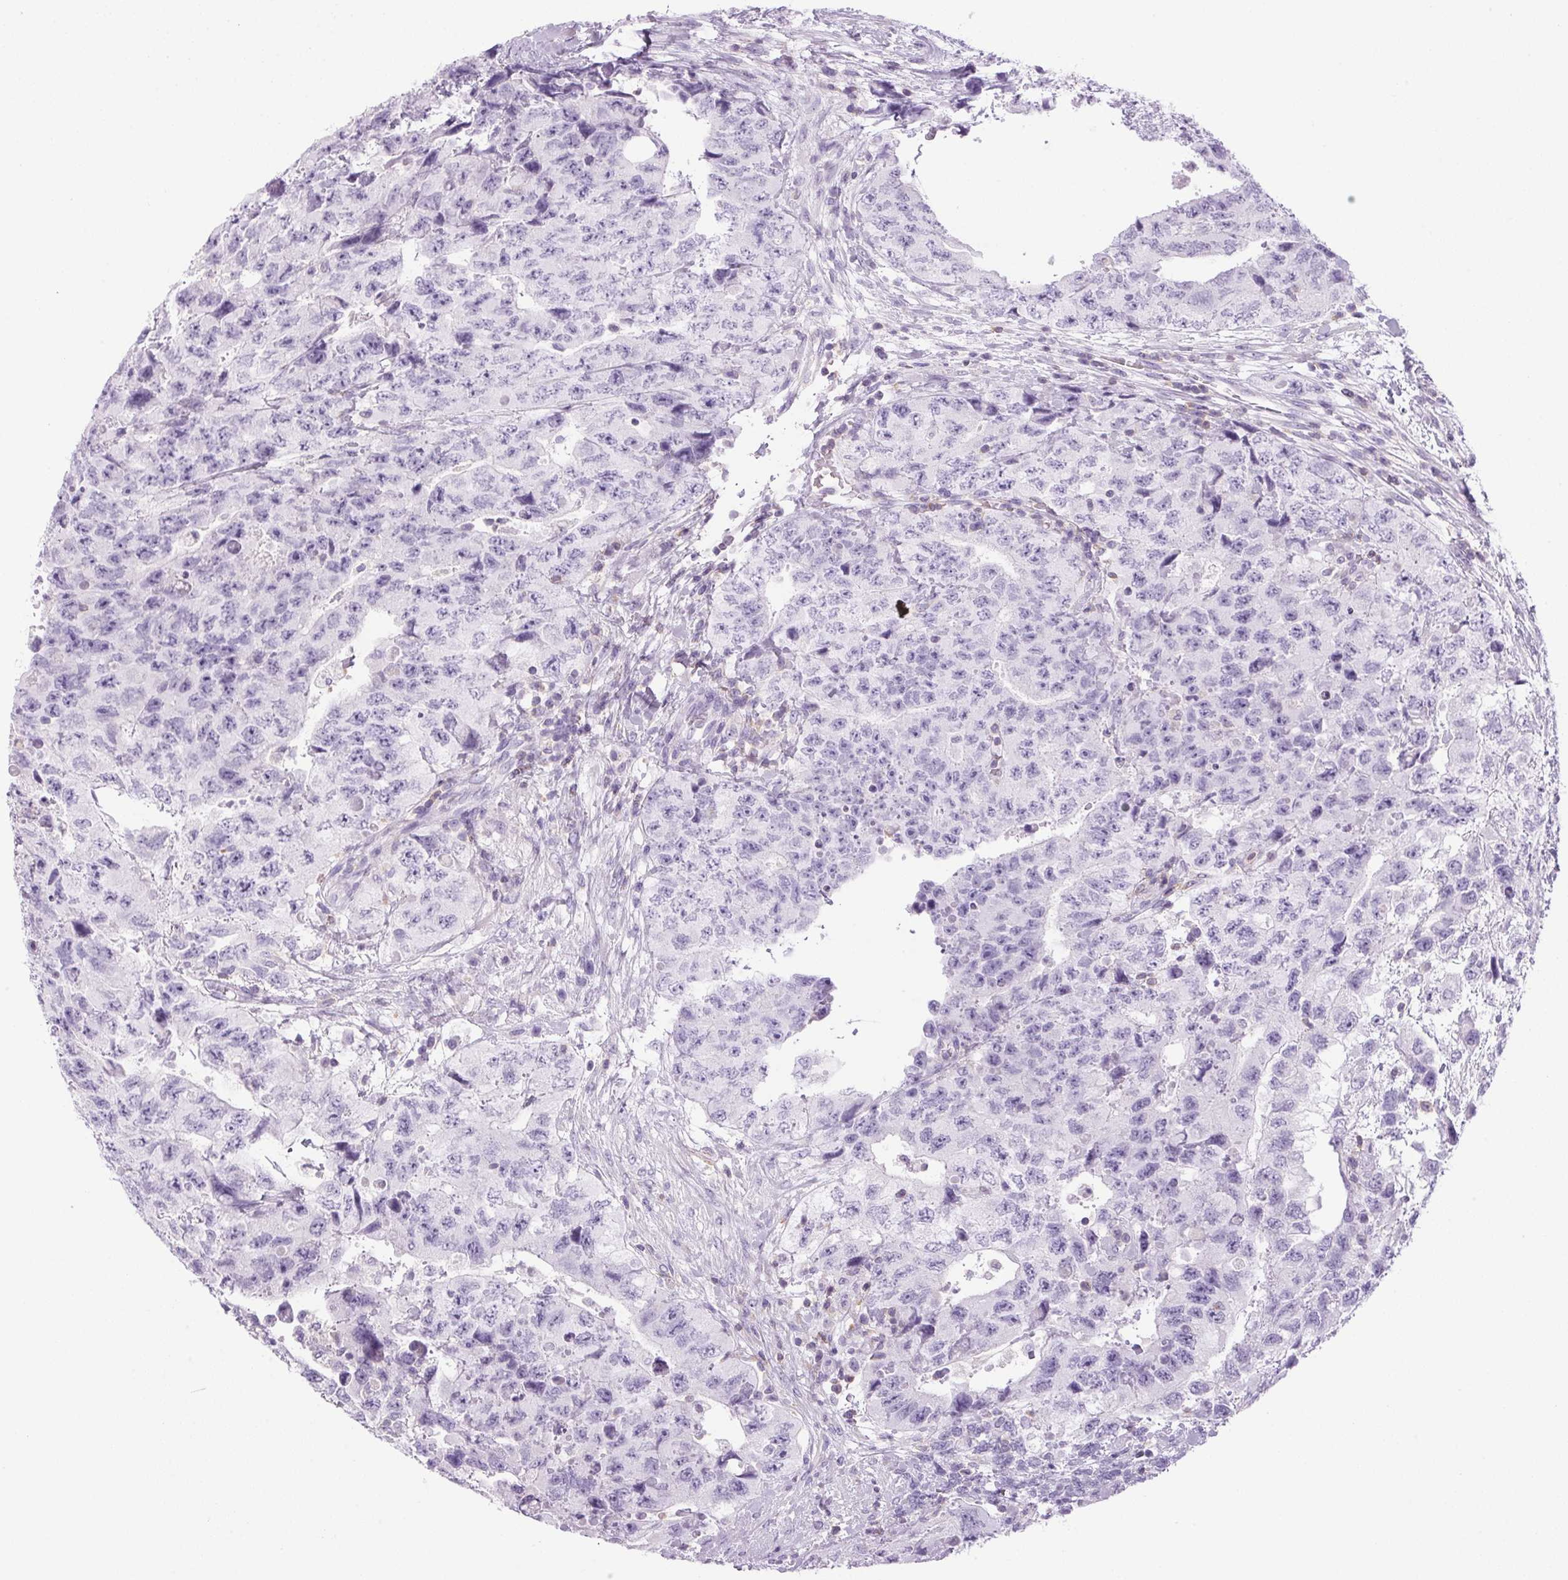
{"staining": {"intensity": "negative", "quantity": "none", "location": "none"}, "tissue": "testis cancer", "cell_type": "Tumor cells", "image_type": "cancer", "snomed": [{"axis": "morphology", "description": "Carcinoma, Embryonal, NOS"}, {"axis": "topography", "description": "Testis"}], "caption": "Photomicrograph shows no significant protein expression in tumor cells of testis cancer (embryonal carcinoma). The staining was performed using DAB (3,3'-diaminobenzidine) to visualize the protein expression in brown, while the nuclei were stained in blue with hematoxylin (Magnification: 20x).", "gene": "S100A2", "patient": {"sex": "male", "age": 24}}